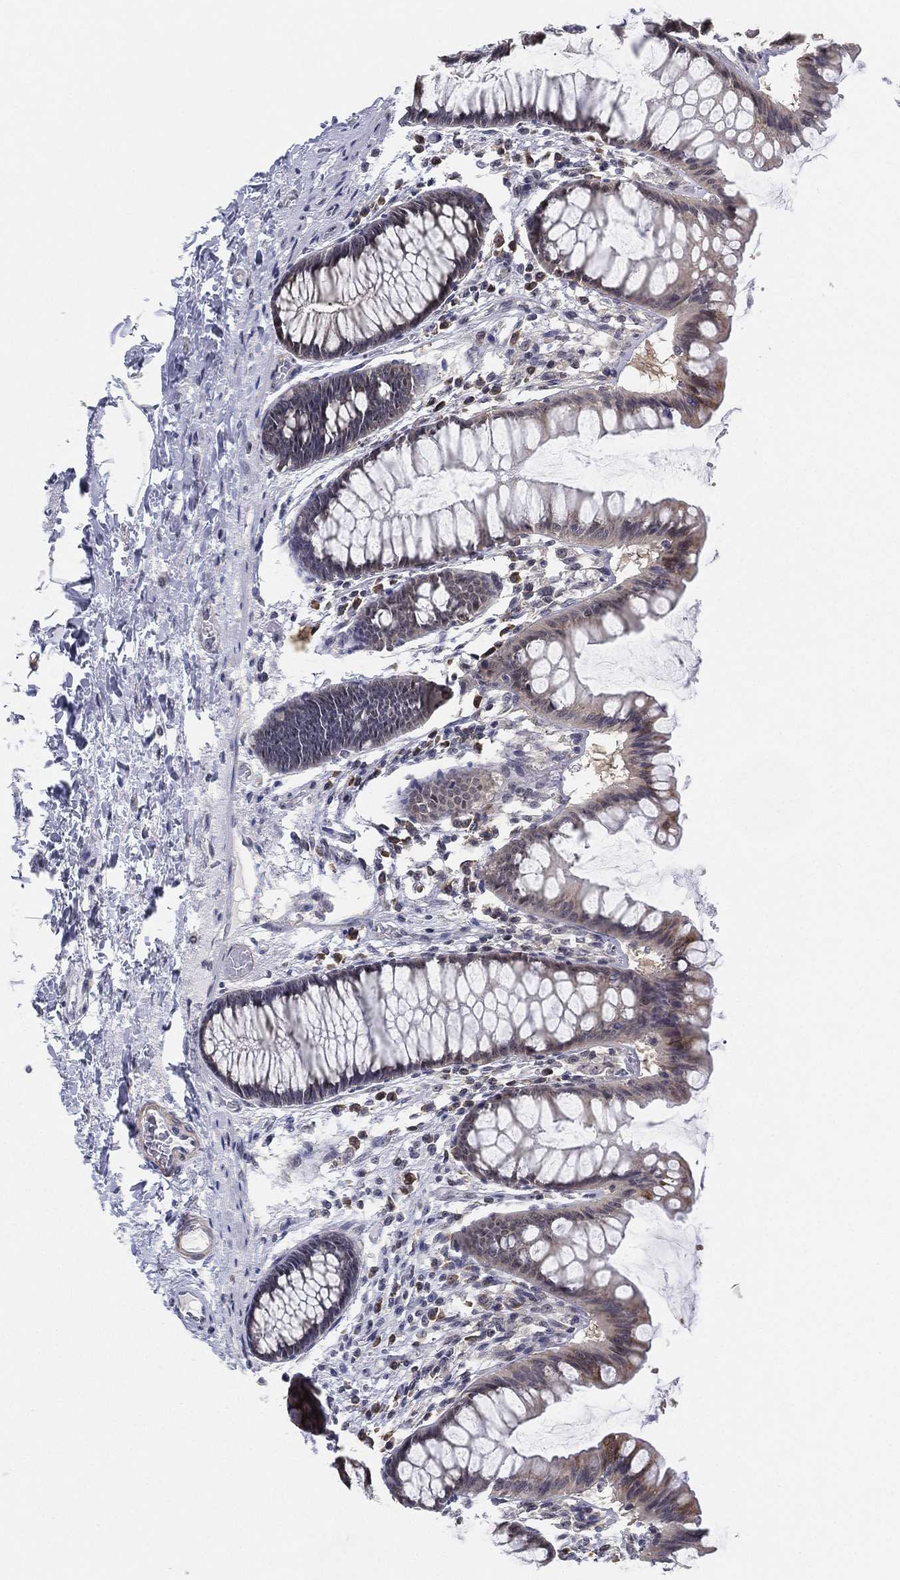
{"staining": {"intensity": "negative", "quantity": "none", "location": "none"}, "tissue": "colon", "cell_type": "Endothelial cells", "image_type": "normal", "snomed": [{"axis": "morphology", "description": "Normal tissue, NOS"}, {"axis": "topography", "description": "Colon"}], "caption": "The image demonstrates no staining of endothelial cells in unremarkable colon.", "gene": "PPP1R16B", "patient": {"sex": "female", "age": 65}}